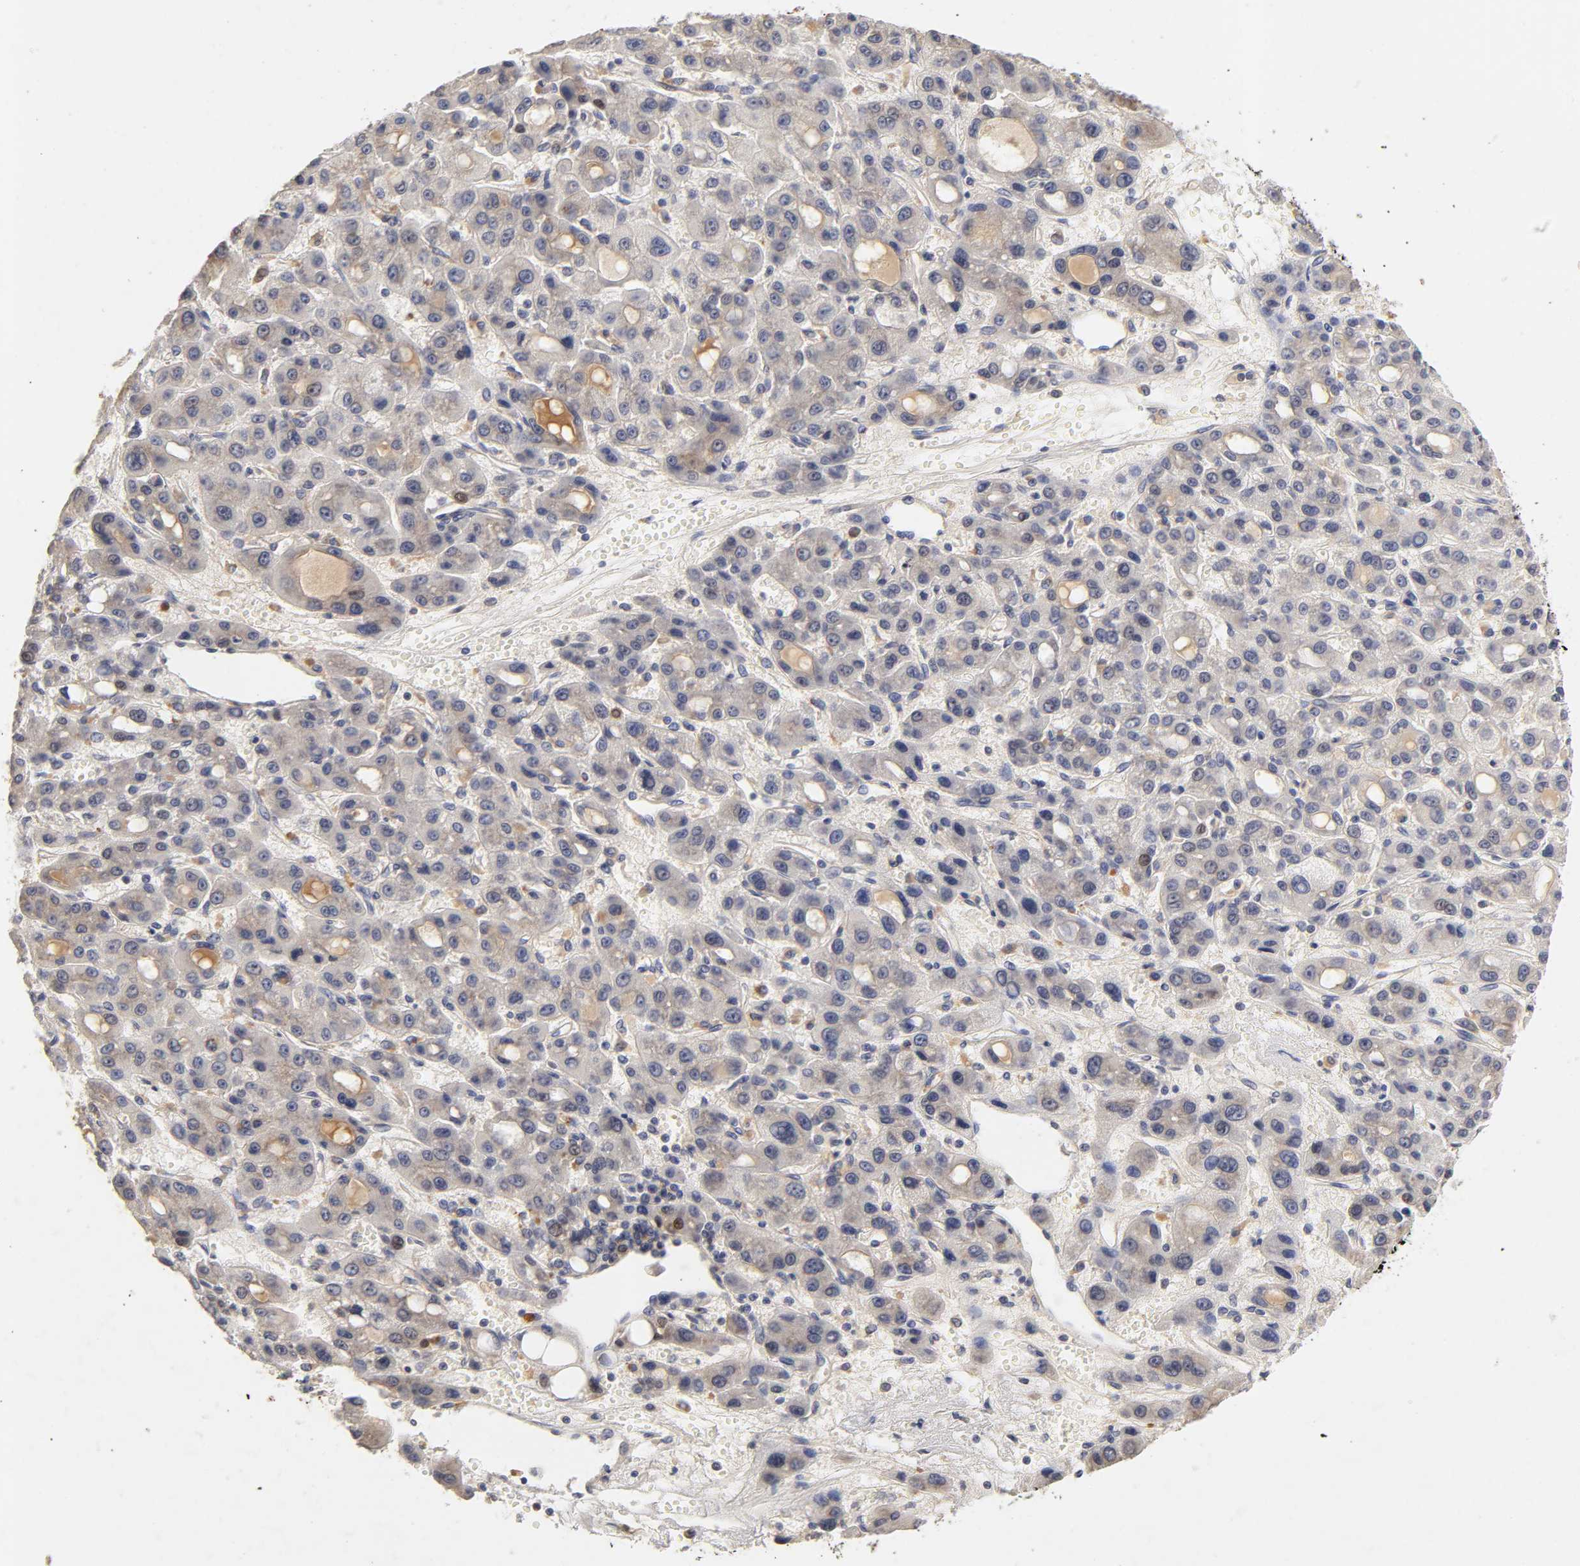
{"staining": {"intensity": "weak", "quantity": ">75%", "location": "cytoplasmic/membranous"}, "tissue": "liver cancer", "cell_type": "Tumor cells", "image_type": "cancer", "snomed": [{"axis": "morphology", "description": "Carcinoma, Hepatocellular, NOS"}, {"axis": "topography", "description": "Liver"}], "caption": "This photomicrograph exhibits liver cancer stained with IHC to label a protein in brown. The cytoplasmic/membranous of tumor cells show weak positivity for the protein. Nuclei are counter-stained blue.", "gene": "RPS29", "patient": {"sex": "male", "age": 55}}